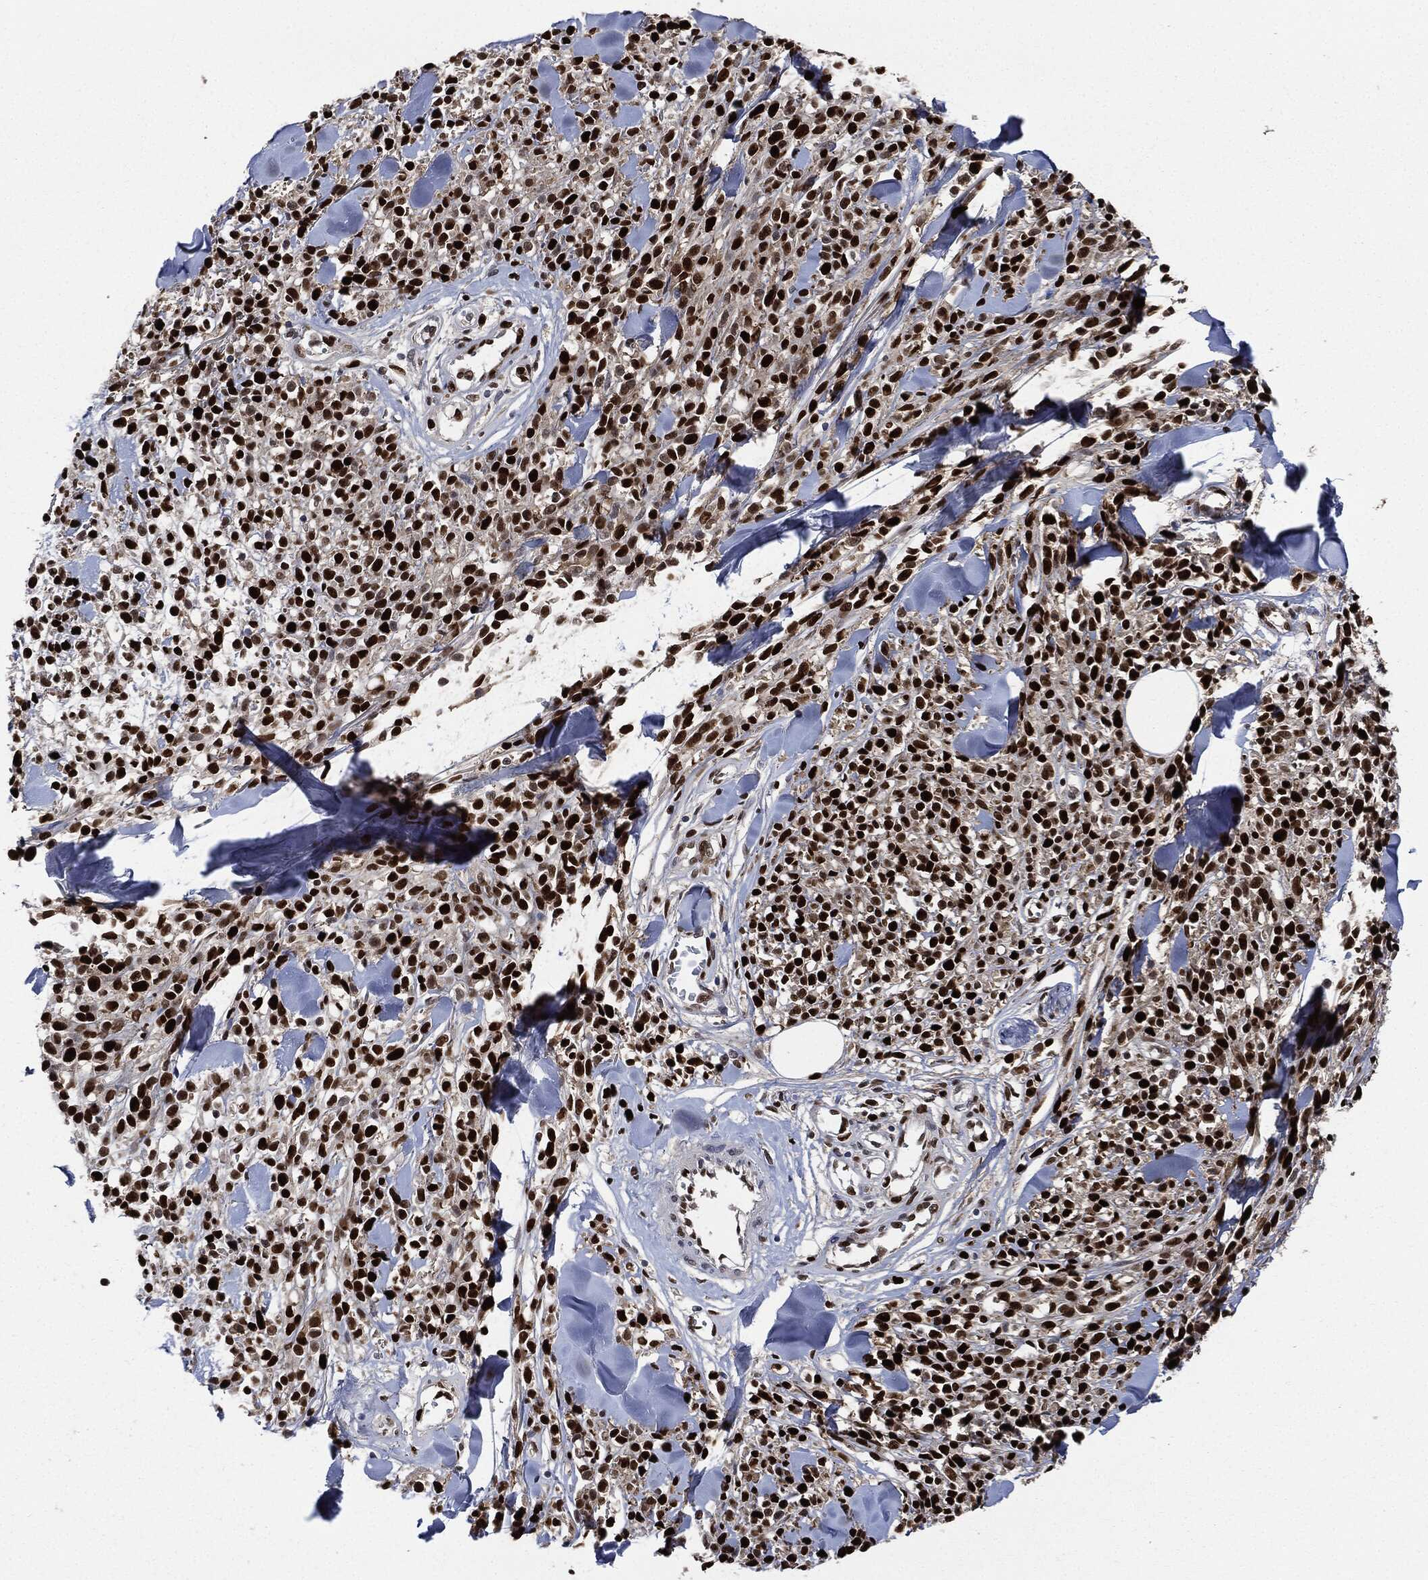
{"staining": {"intensity": "strong", "quantity": ">75%", "location": "nuclear"}, "tissue": "melanoma", "cell_type": "Tumor cells", "image_type": "cancer", "snomed": [{"axis": "morphology", "description": "Malignant melanoma, NOS"}, {"axis": "topography", "description": "Skin"}, {"axis": "topography", "description": "Skin of trunk"}], "caption": "Melanoma tissue shows strong nuclear positivity in approximately >75% of tumor cells, visualized by immunohistochemistry.", "gene": "PCNA", "patient": {"sex": "male", "age": 74}}